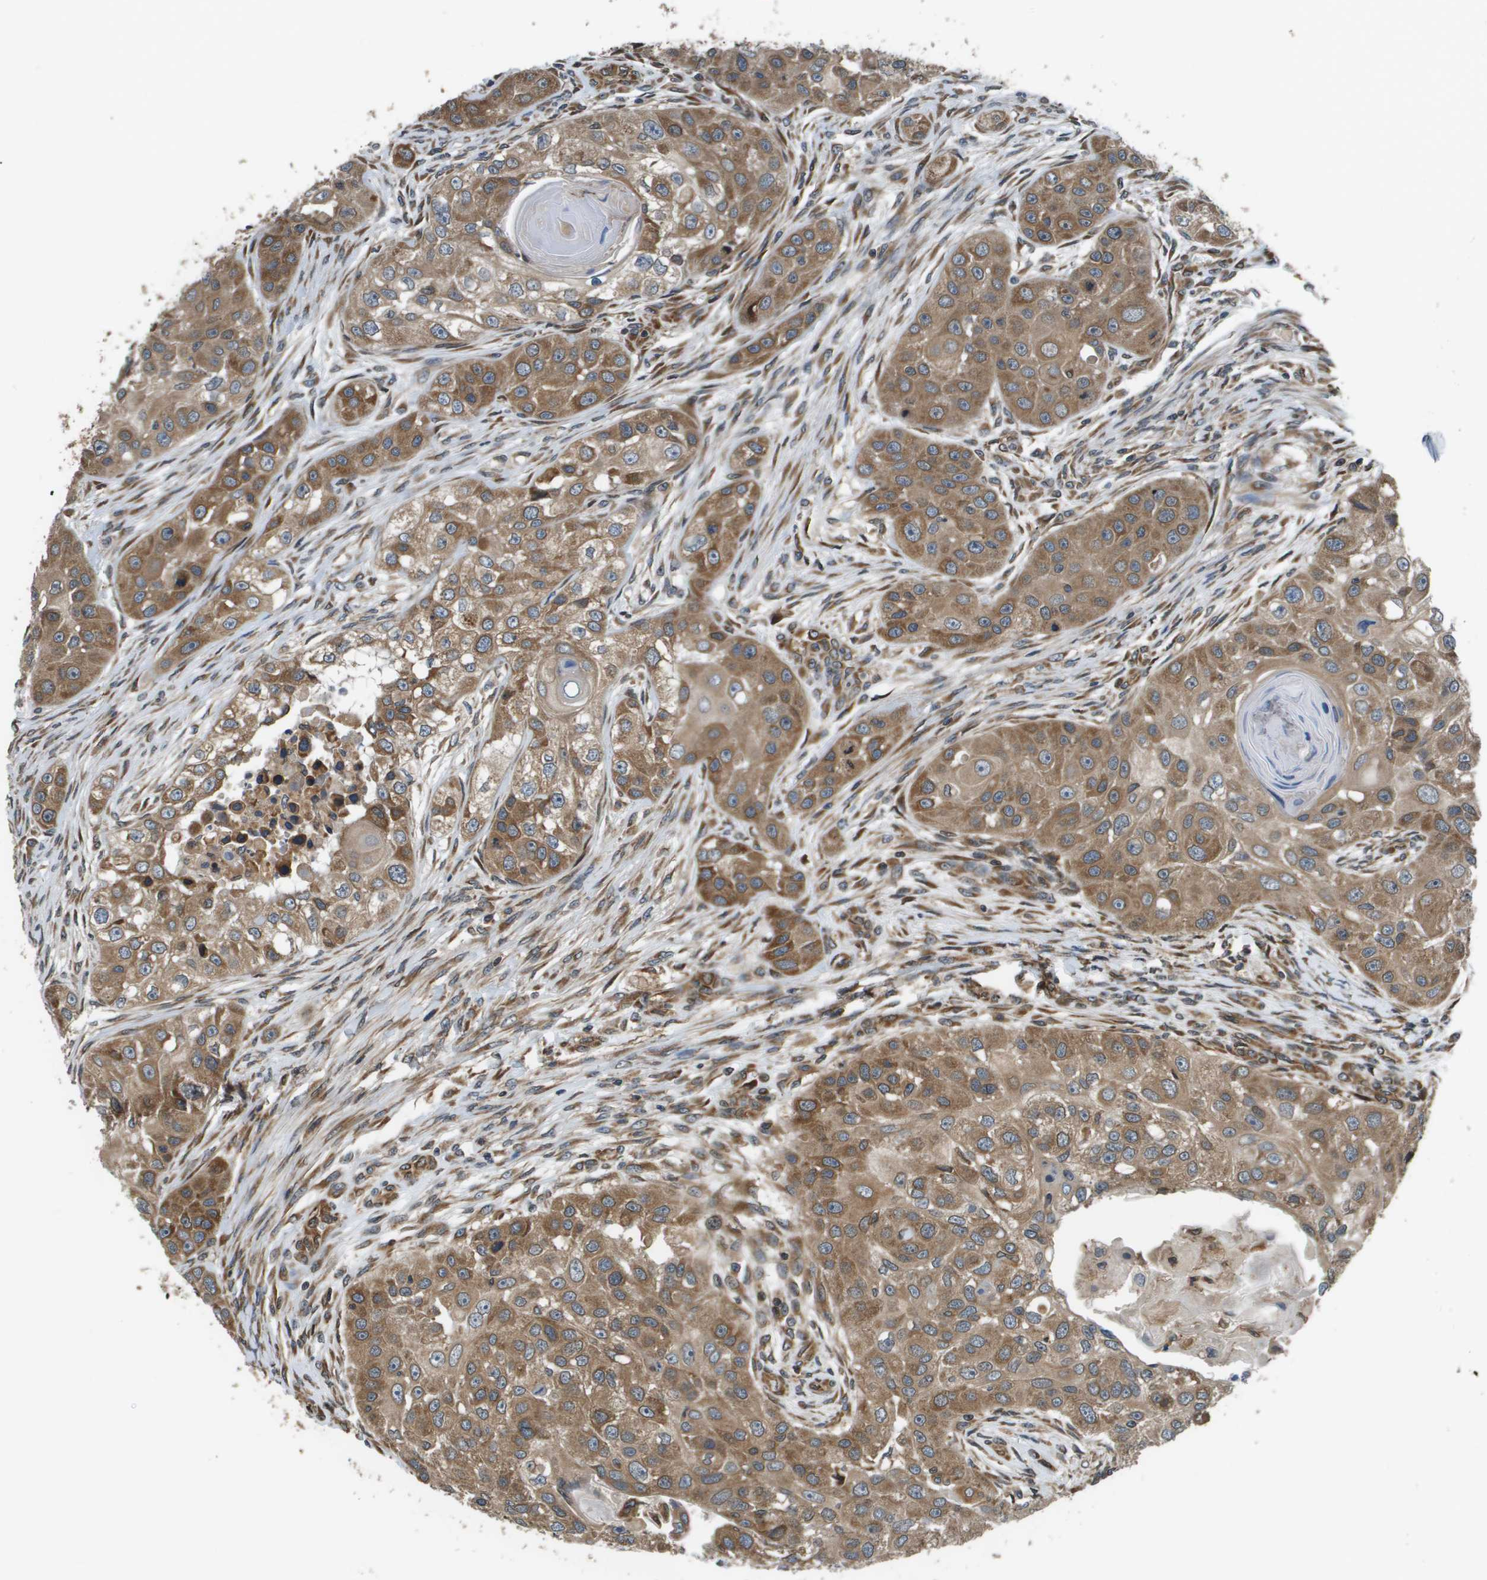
{"staining": {"intensity": "moderate", "quantity": ">75%", "location": "cytoplasmic/membranous"}, "tissue": "head and neck cancer", "cell_type": "Tumor cells", "image_type": "cancer", "snomed": [{"axis": "morphology", "description": "Normal tissue, NOS"}, {"axis": "morphology", "description": "Squamous cell carcinoma, NOS"}, {"axis": "topography", "description": "Skeletal muscle"}, {"axis": "topography", "description": "Head-Neck"}], "caption": "Brown immunohistochemical staining in head and neck squamous cell carcinoma reveals moderate cytoplasmic/membranous positivity in approximately >75% of tumor cells. (brown staining indicates protein expression, while blue staining denotes nuclei).", "gene": "SEC62", "patient": {"sex": "male", "age": 51}}